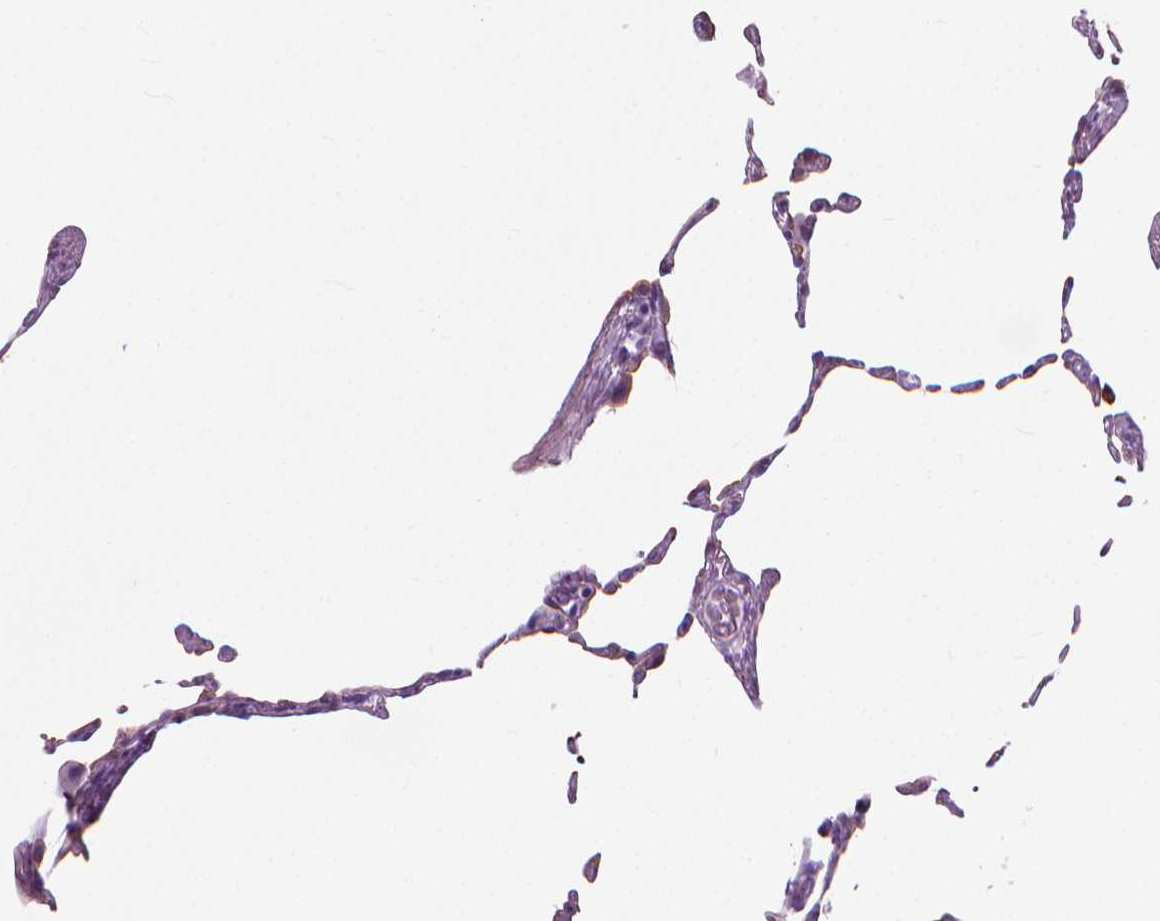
{"staining": {"intensity": "moderate", "quantity": "<25%", "location": "cytoplasmic/membranous"}, "tissue": "lung", "cell_type": "Alveolar cells", "image_type": "normal", "snomed": [{"axis": "morphology", "description": "Normal tissue, NOS"}, {"axis": "topography", "description": "Lung"}], "caption": "The micrograph reveals a brown stain indicating the presence of a protein in the cytoplasmic/membranous of alveolar cells in lung. (IHC, brightfield microscopy, high magnification).", "gene": "HTR2B", "patient": {"sex": "female", "age": 57}}